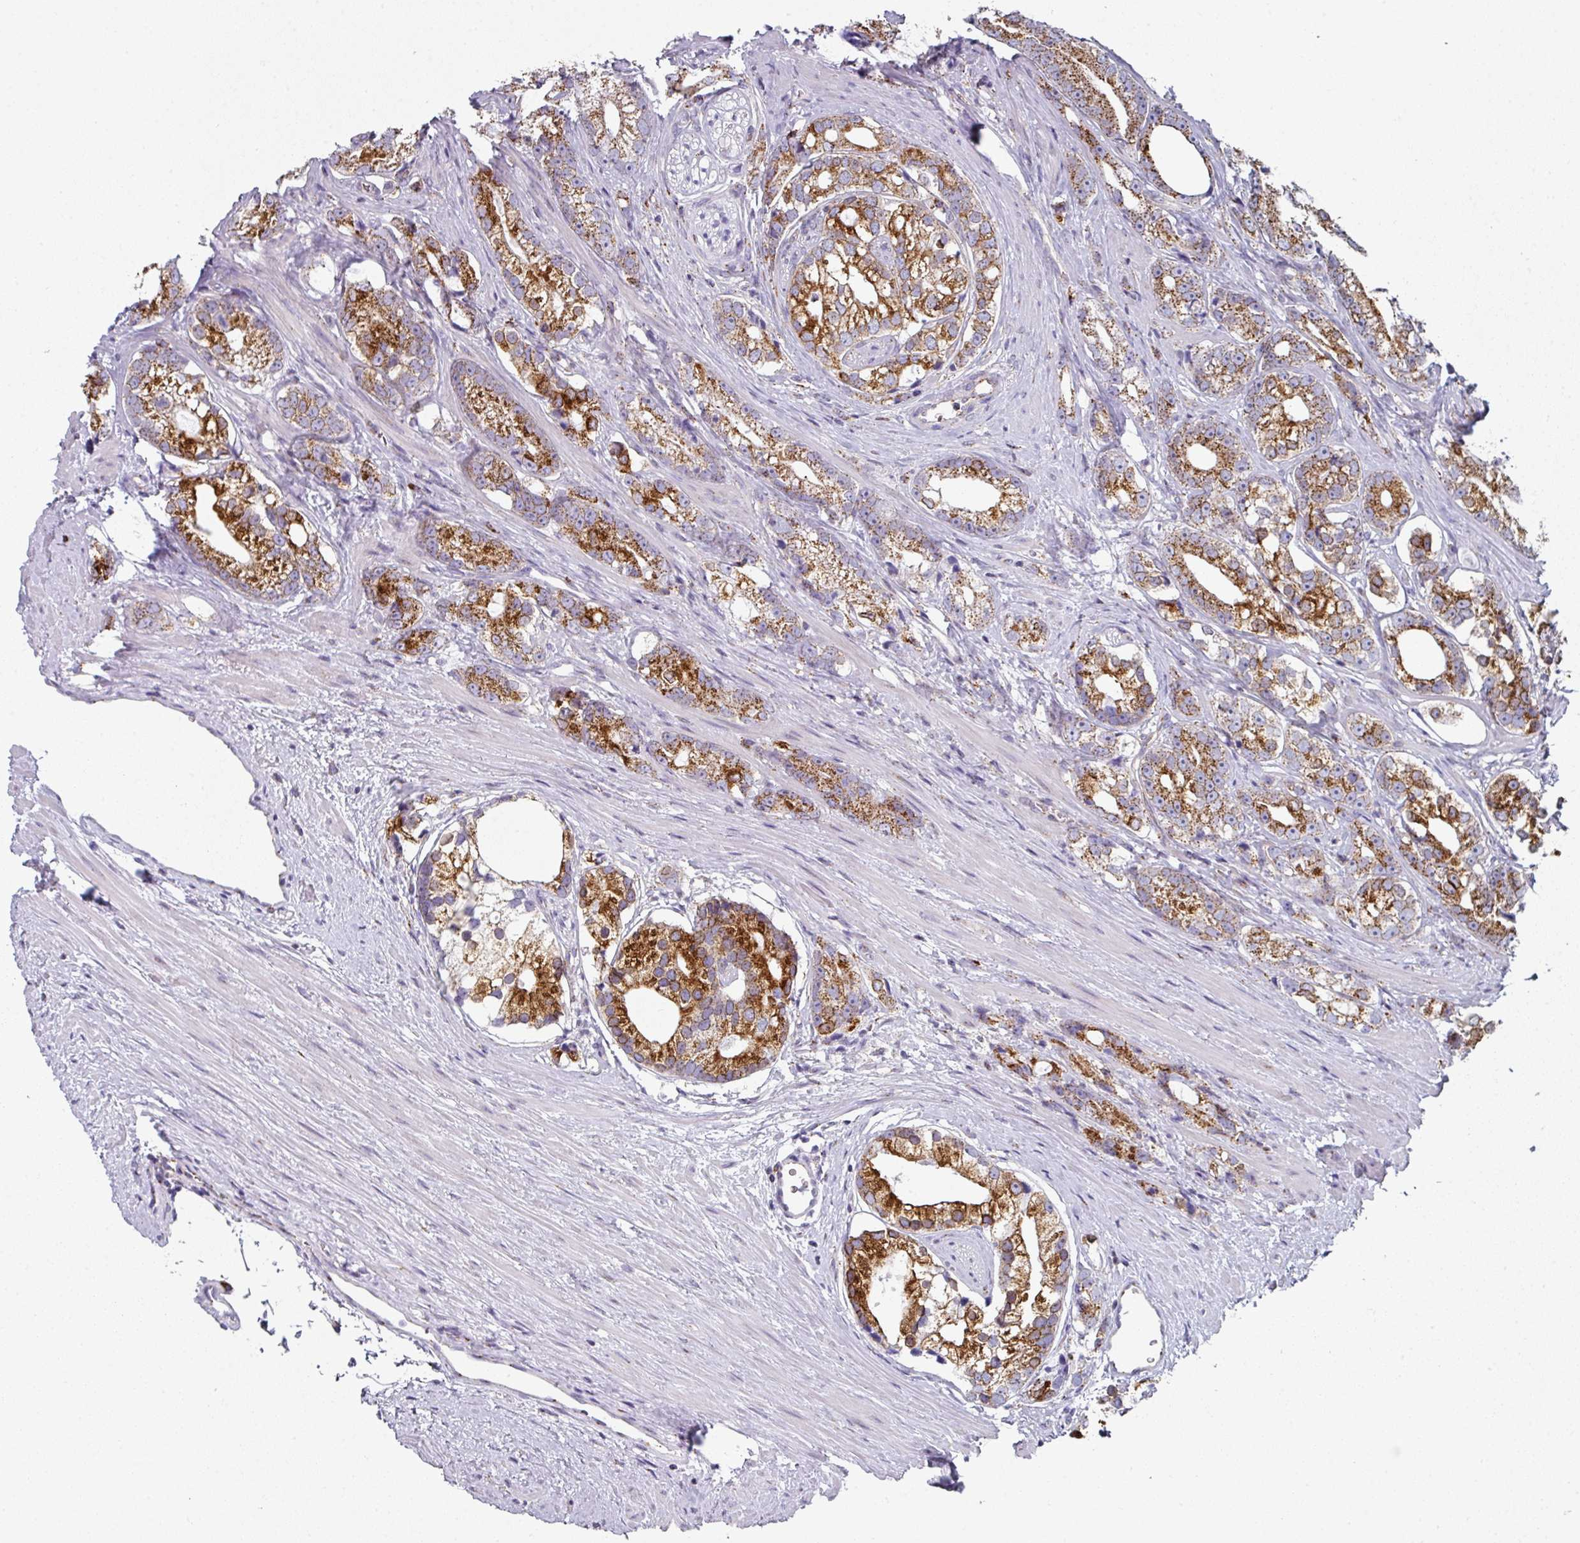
{"staining": {"intensity": "strong", "quantity": "25%-75%", "location": "cytoplasmic/membranous"}, "tissue": "prostate cancer", "cell_type": "Tumor cells", "image_type": "cancer", "snomed": [{"axis": "morphology", "description": "Adenocarcinoma, High grade"}, {"axis": "topography", "description": "Prostate"}], "caption": "Immunohistochemistry of prostate cancer exhibits high levels of strong cytoplasmic/membranous positivity in approximately 25%-75% of tumor cells. (DAB (3,3'-diaminobenzidine) IHC with brightfield microscopy, high magnification).", "gene": "CCDC85B", "patient": {"sex": "male", "age": 75}}